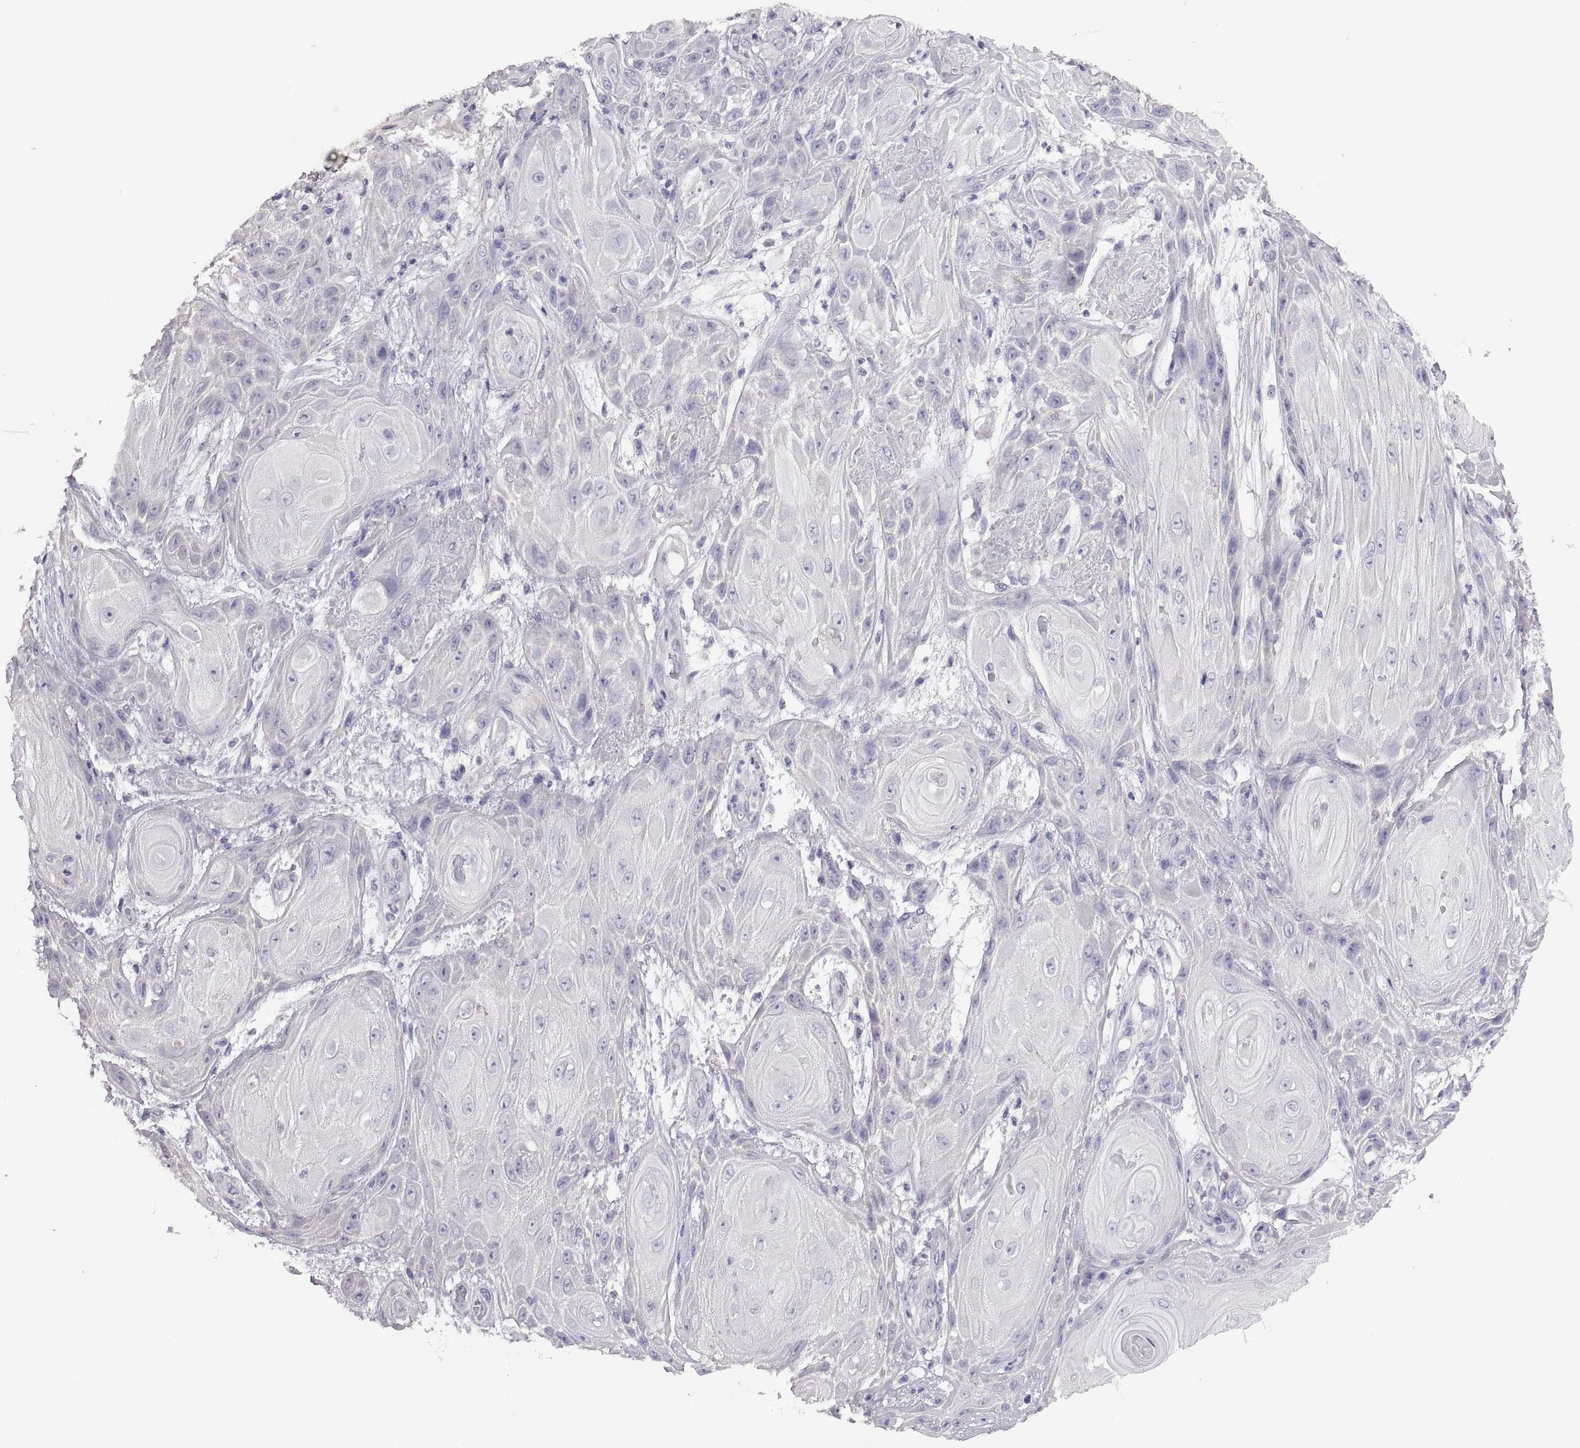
{"staining": {"intensity": "negative", "quantity": "none", "location": "none"}, "tissue": "skin cancer", "cell_type": "Tumor cells", "image_type": "cancer", "snomed": [{"axis": "morphology", "description": "Squamous cell carcinoma, NOS"}, {"axis": "topography", "description": "Skin"}], "caption": "Tumor cells are negative for brown protein staining in skin squamous cell carcinoma. (Brightfield microscopy of DAB IHC at high magnification).", "gene": "TBX19", "patient": {"sex": "male", "age": 62}}